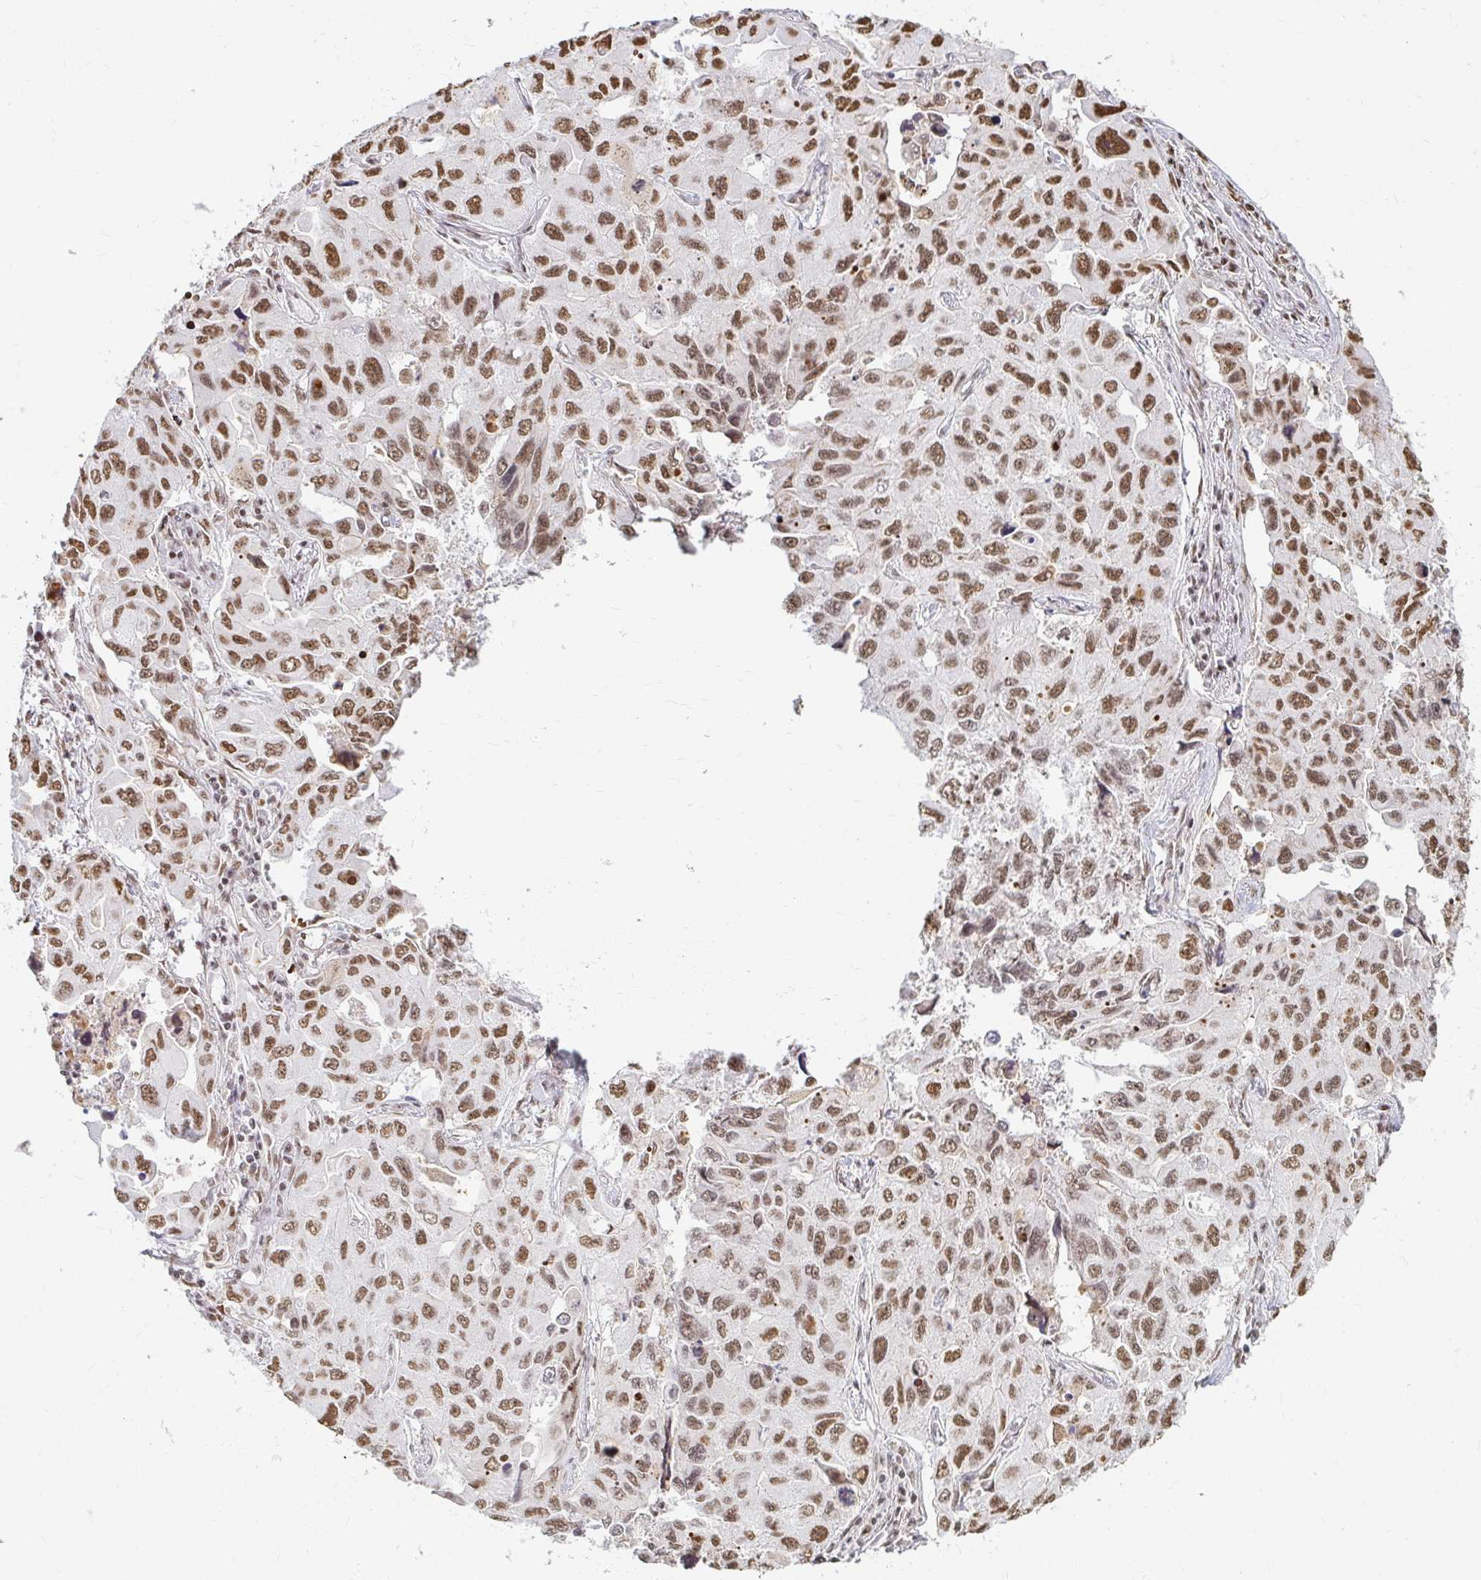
{"staining": {"intensity": "moderate", "quantity": ">75%", "location": "nuclear"}, "tissue": "lung cancer", "cell_type": "Tumor cells", "image_type": "cancer", "snomed": [{"axis": "morphology", "description": "Adenocarcinoma, NOS"}, {"axis": "topography", "description": "Lung"}], "caption": "There is medium levels of moderate nuclear positivity in tumor cells of lung cancer (adenocarcinoma), as demonstrated by immunohistochemical staining (brown color).", "gene": "HNRNPU", "patient": {"sex": "male", "age": 64}}